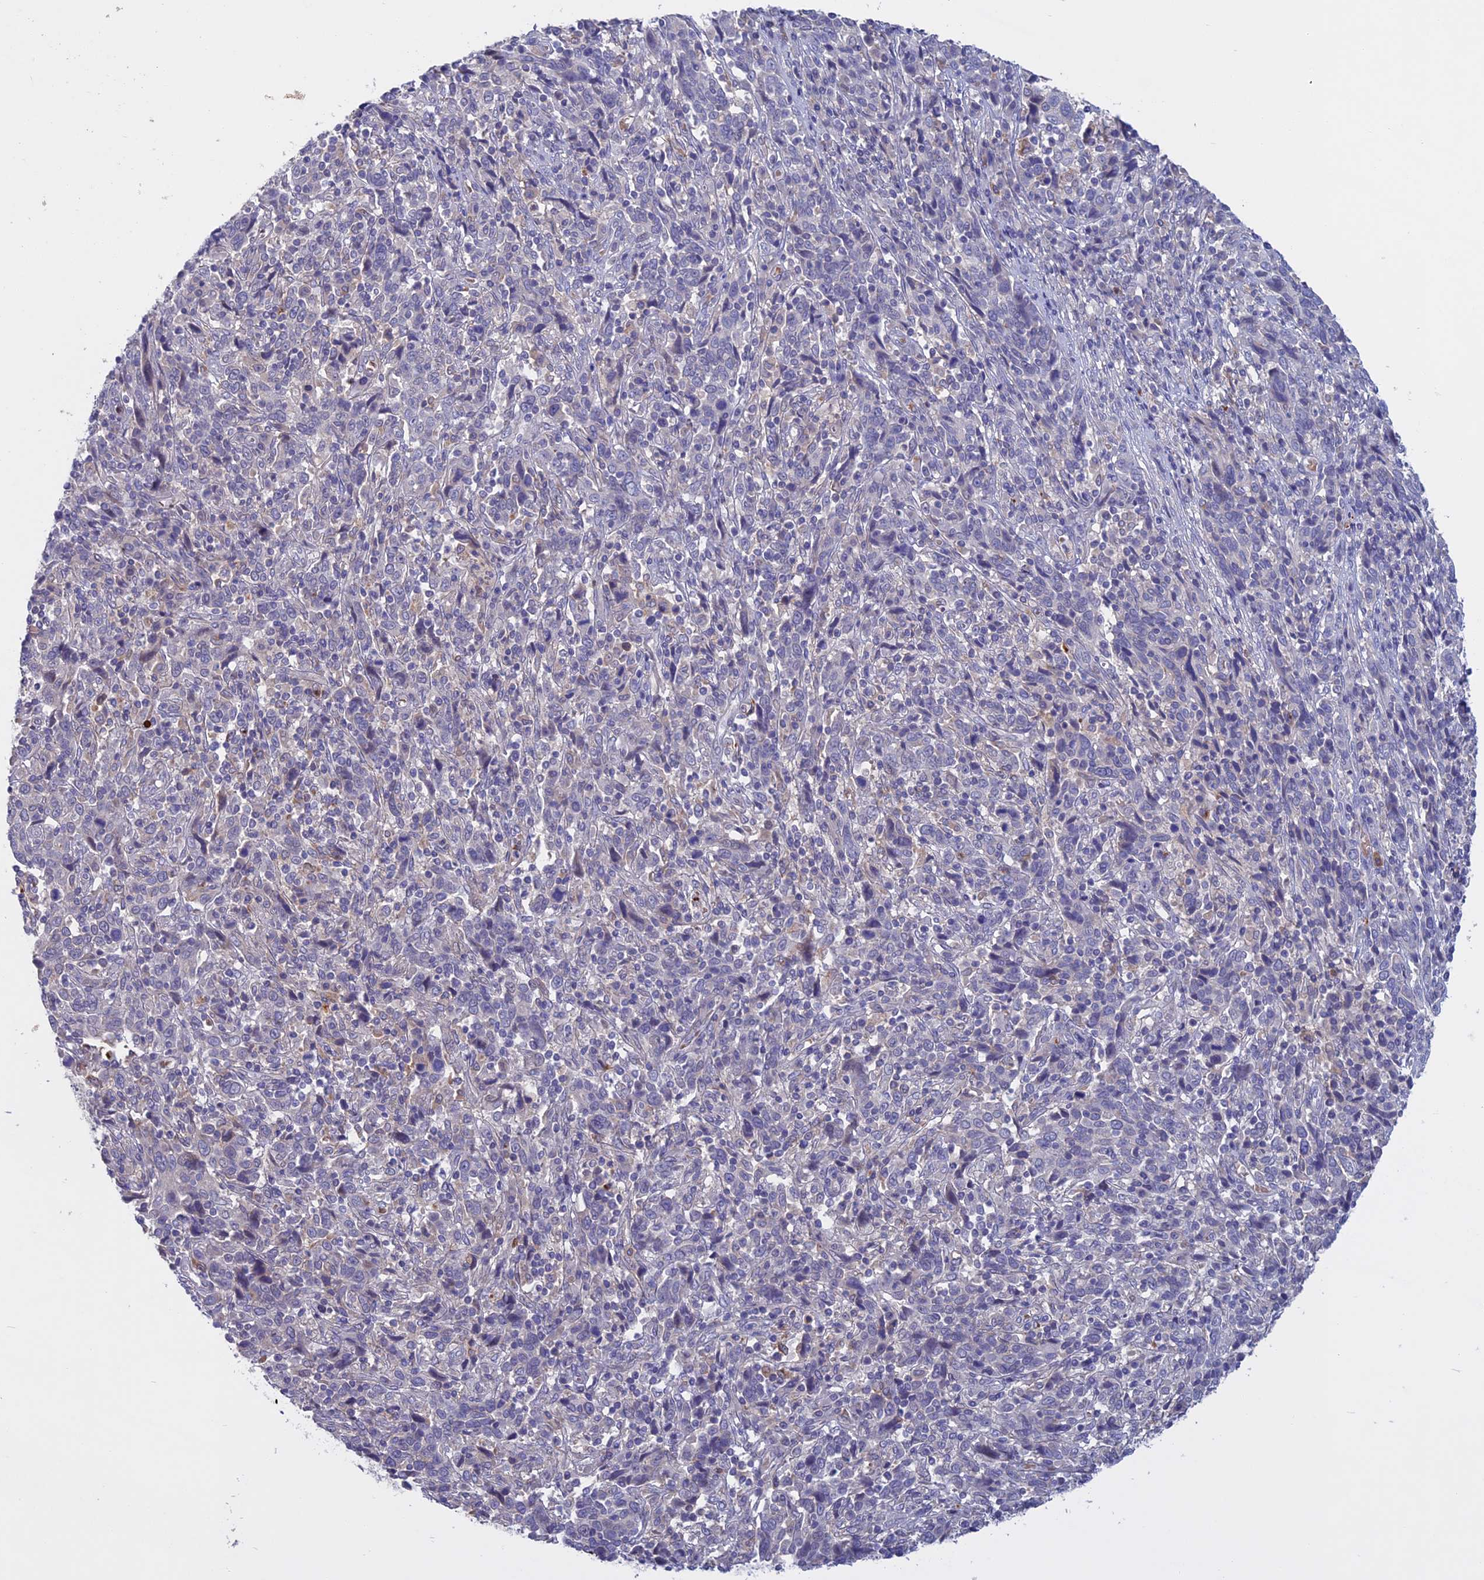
{"staining": {"intensity": "negative", "quantity": "none", "location": "none"}, "tissue": "cervical cancer", "cell_type": "Tumor cells", "image_type": "cancer", "snomed": [{"axis": "morphology", "description": "Squamous cell carcinoma, NOS"}, {"axis": "topography", "description": "Cervix"}], "caption": "DAB immunohistochemical staining of human cervical cancer demonstrates no significant positivity in tumor cells.", "gene": "SLC2A6", "patient": {"sex": "female", "age": 46}}